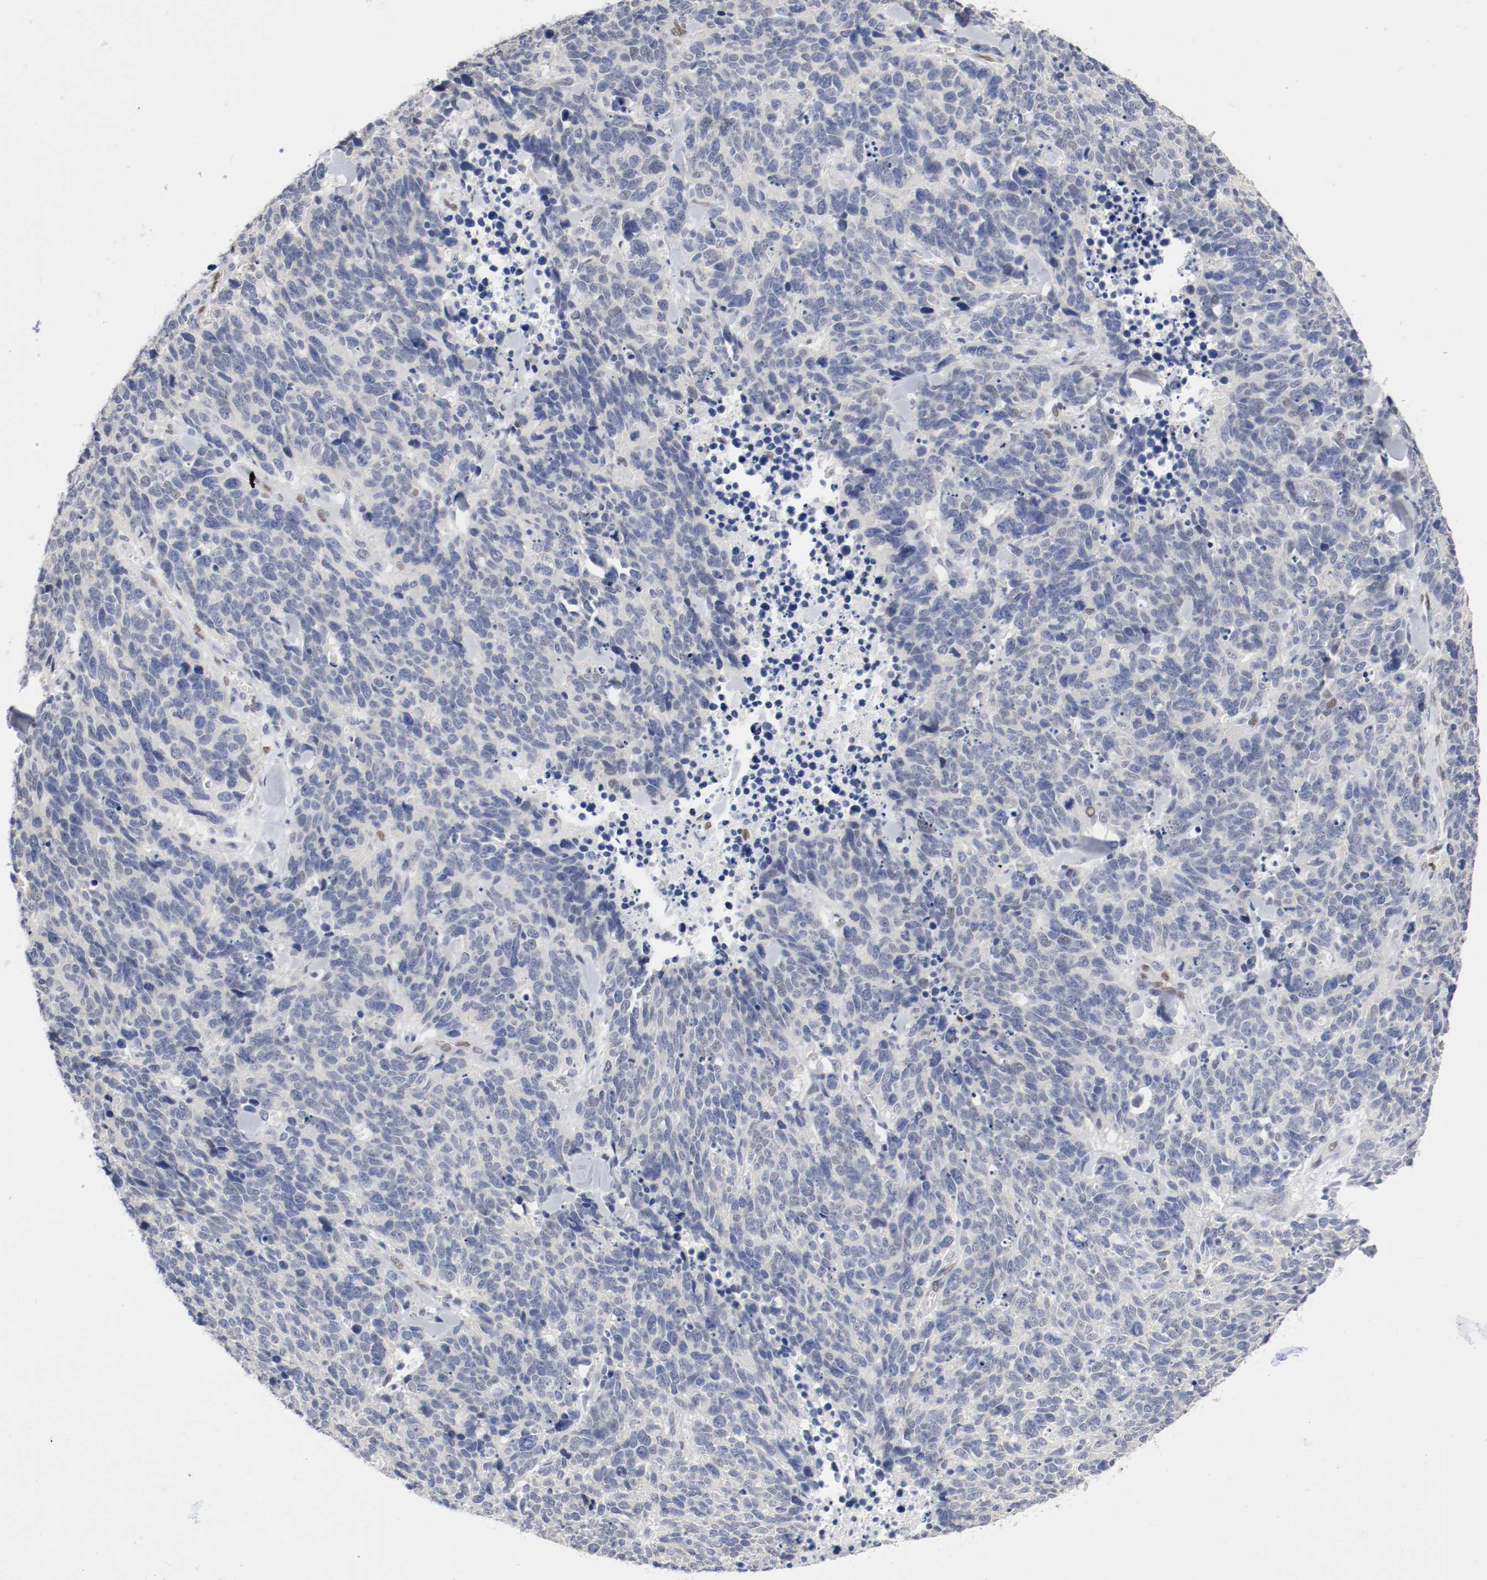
{"staining": {"intensity": "negative", "quantity": "none", "location": "none"}, "tissue": "lung cancer", "cell_type": "Tumor cells", "image_type": "cancer", "snomed": [{"axis": "morphology", "description": "Neoplasm, malignant, NOS"}, {"axis": "topography", "description": "Lung"}], "caption": "Tumor cells are negative for protein expression in human lung cancer.", "gene": "FOSL2", "patient": {"sex": "female", "age": 58}}